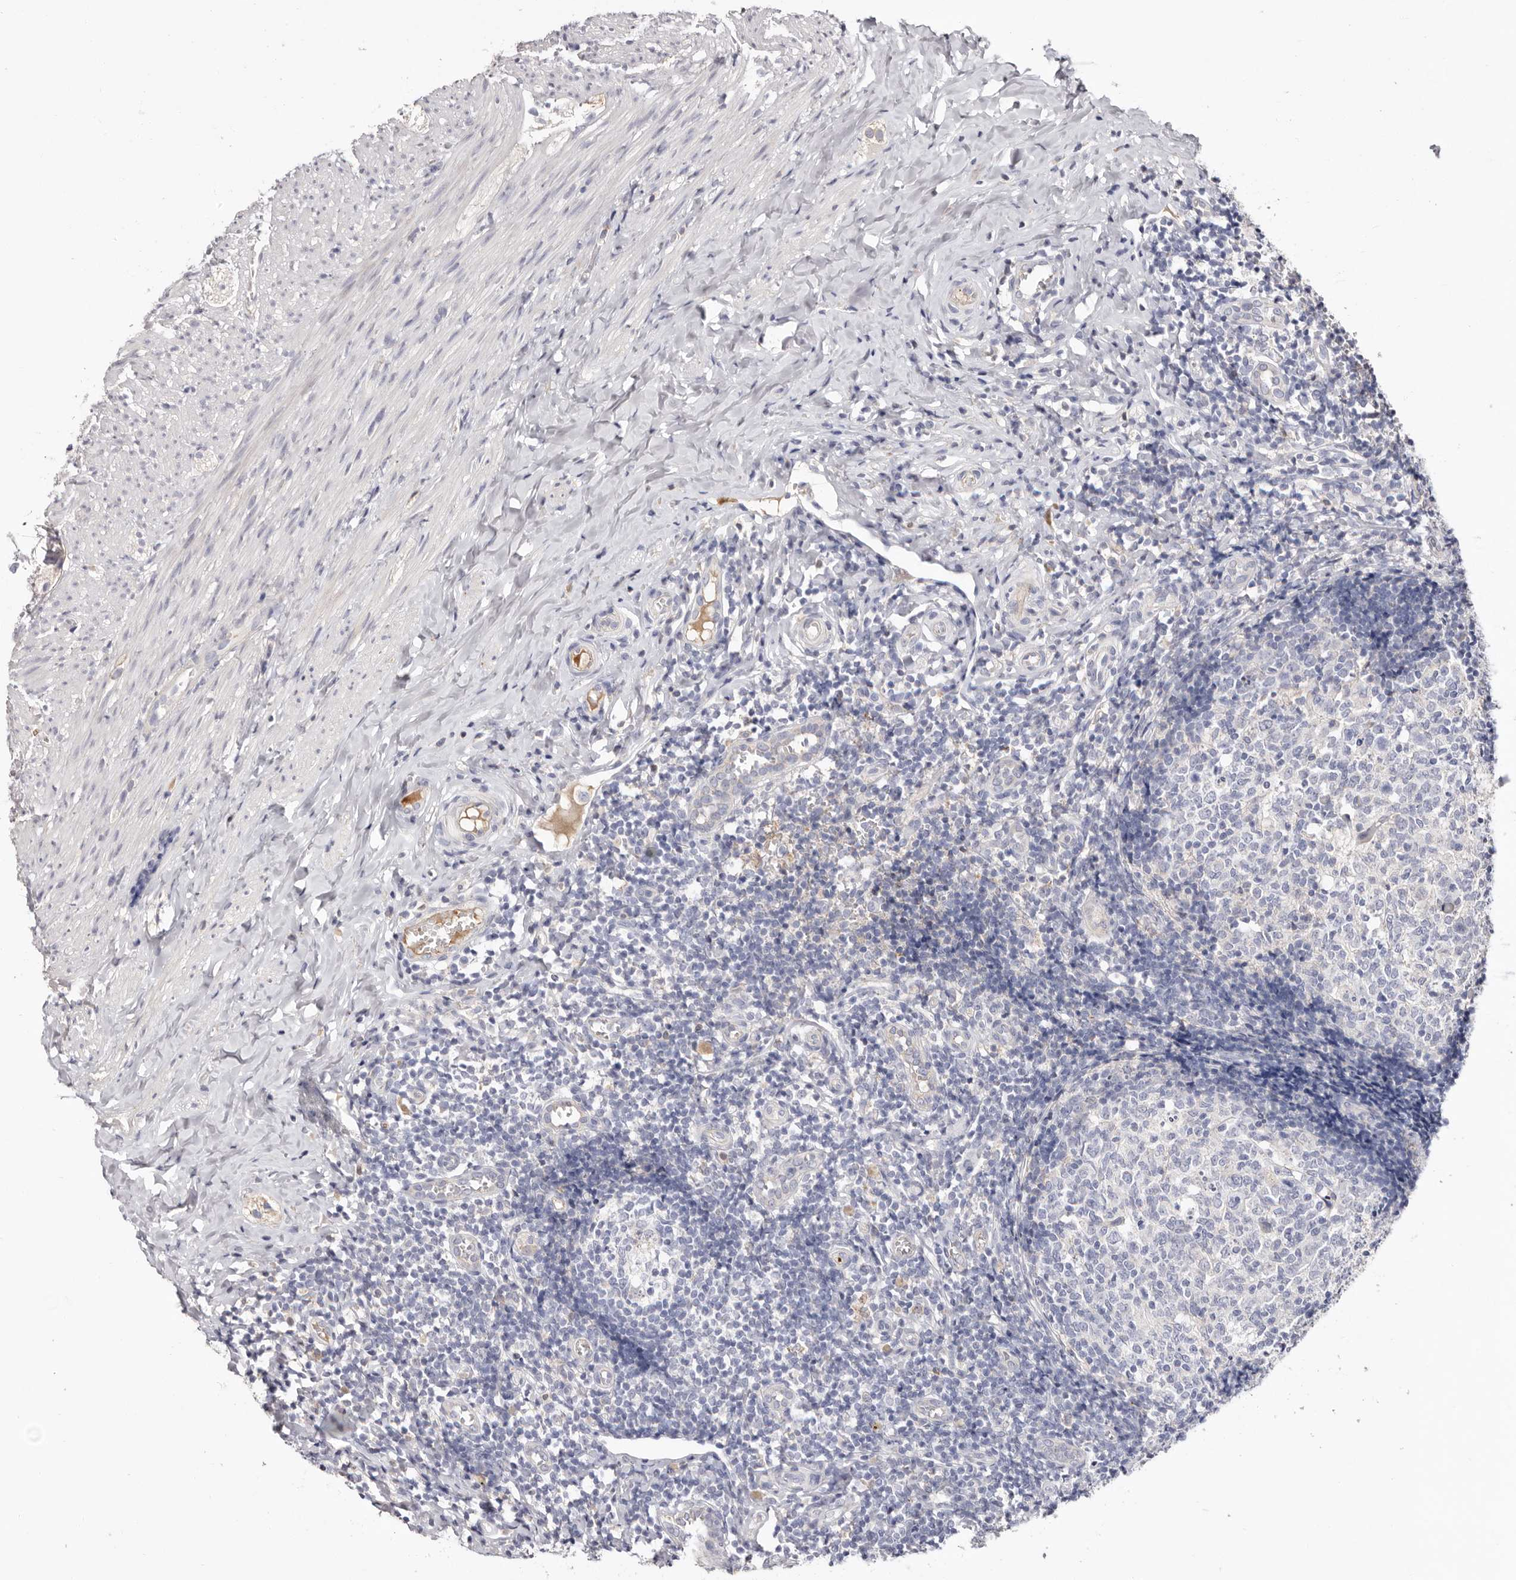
{"staining": {"intensity": "negative", "quantity": "none", "location": "none"}, "tissue": "appendix", "cell_type": "Glandular cells", "image_type": "normal", "snomed": [{"axis": "morphology", "description": "Normal tissue, NOS"}, {"axis": "topography", "description": "Appendix"}], "caption": "A high-resolution histopathology image shows immunohistochemistry staining of unremarkable appendix, which exhibits no significant staining in glandular cells.", "gene": "LMLN", "patient": {"sex": "male", "age": 8}}